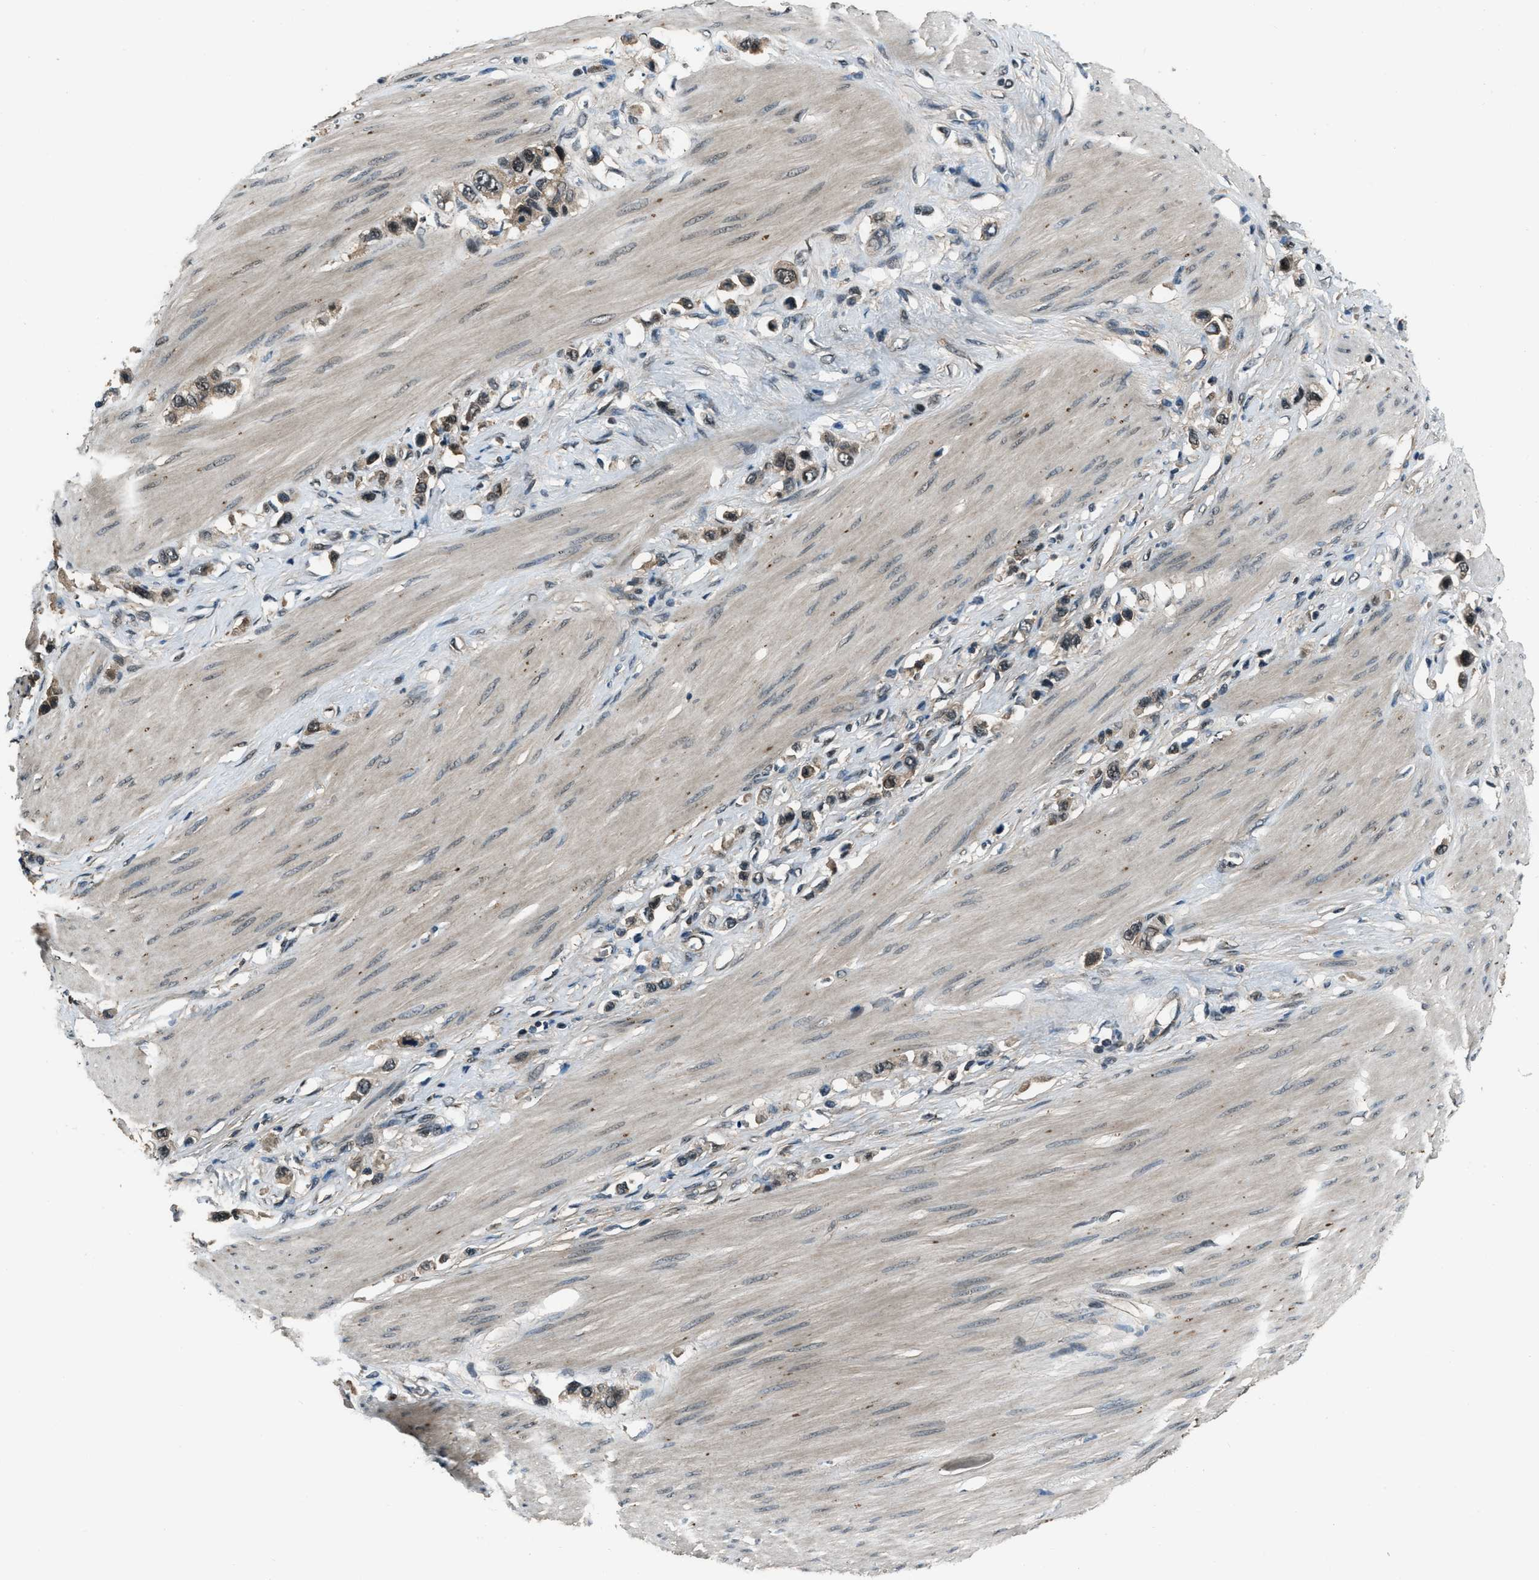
{"staining": {"intensity": "moderate", "quantity": ">75%", "location": "cytoplasmic/membranous"}, "tissue": "stomach cancer", "cell_type": "Tumor cells", "image_type": "cancer", "snomed": [{"axis": "morphology", "description": "Adenocarcinoma, NOS"}, {"axis": "topography", "description": "Stomach"}], "caption": "Tumor cells exhibit moderate cytoplasmic/membranous positivity in approximately >75% of cells in adenocarcinoma (stomach).", "gene": "NUDCD3", "patient": {"sex": "female", "age": 65}}